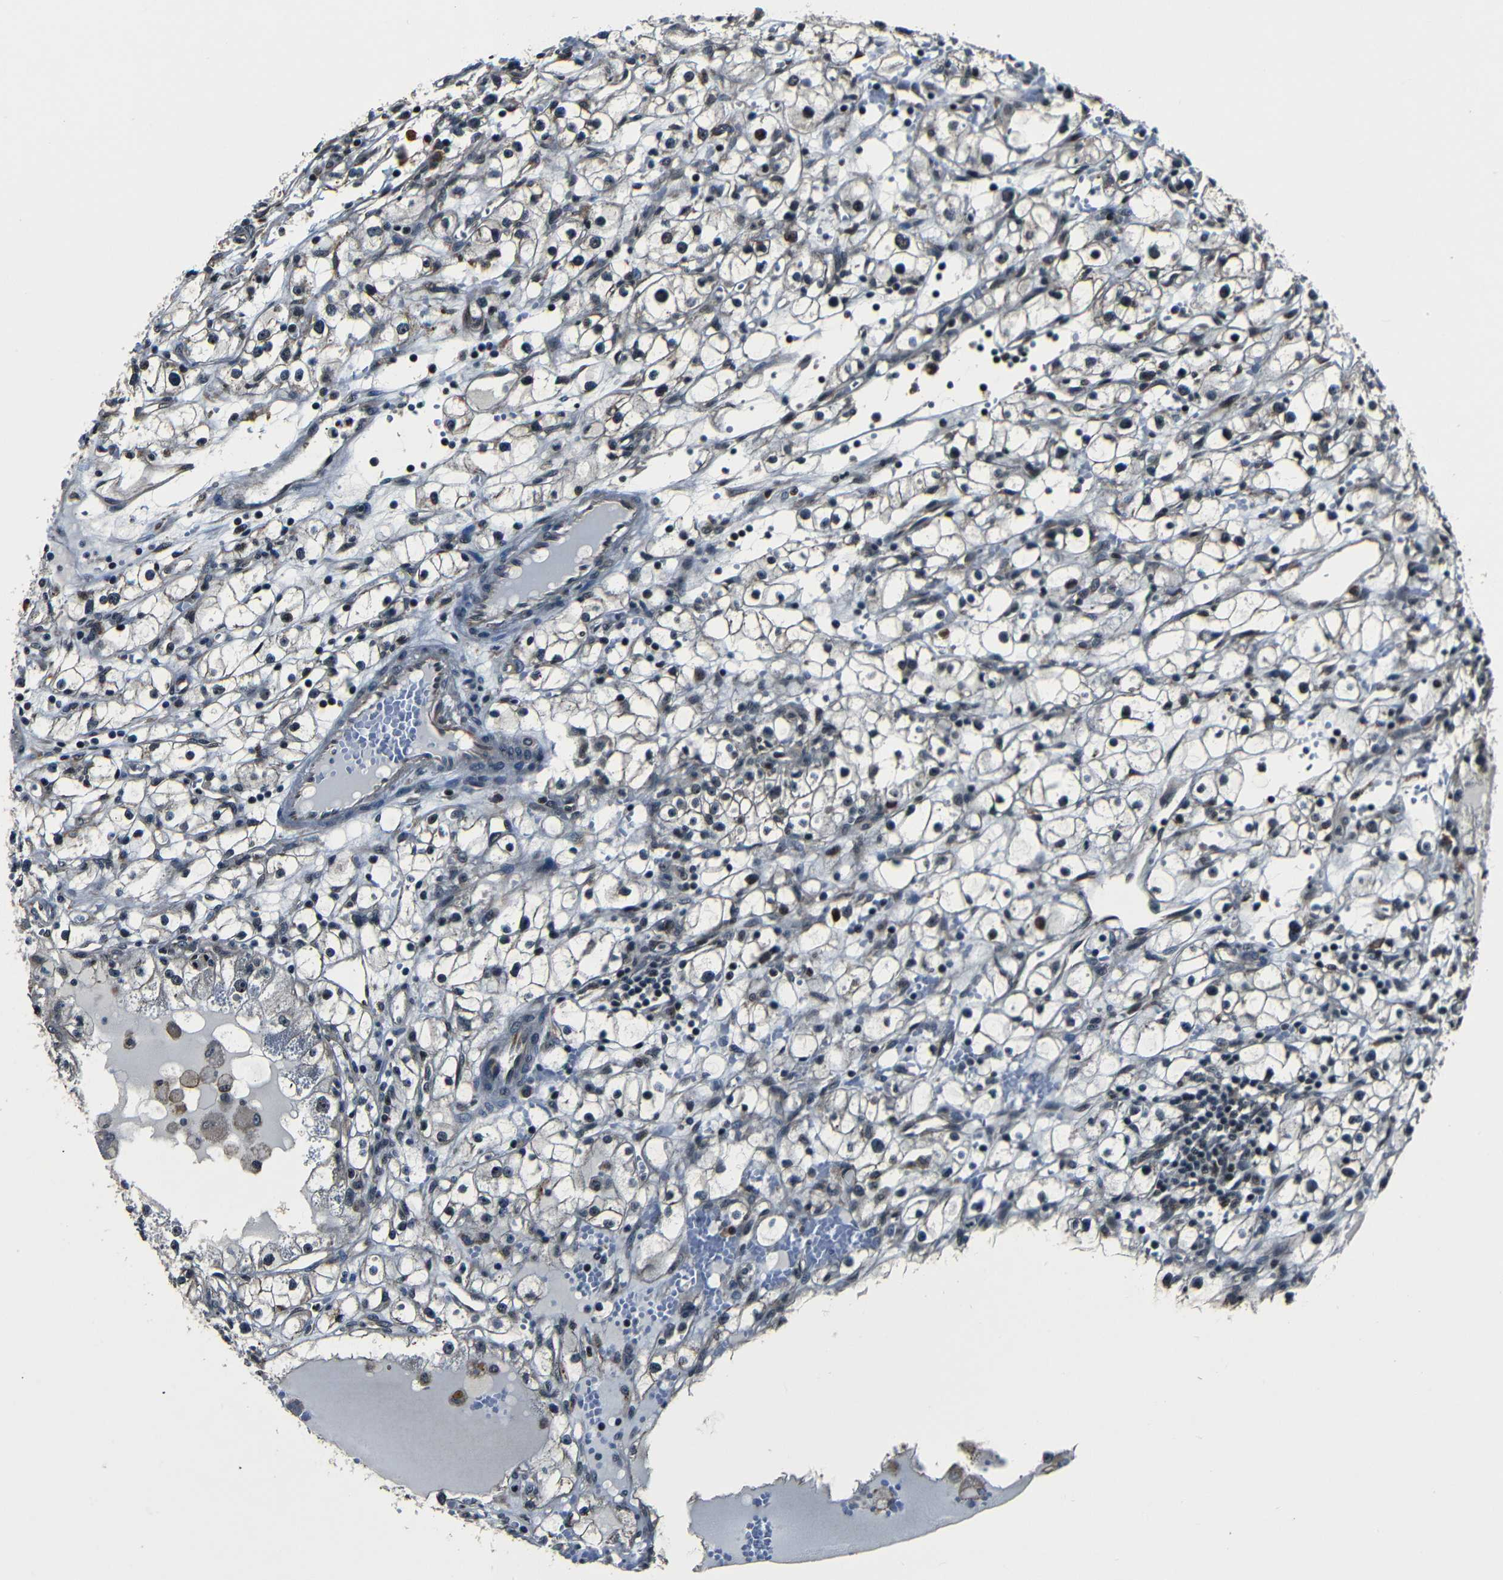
{"staining": {"intensity": "weak", "quantity": "<25%", "location": "nuclear"}, "tissue": "renal cancer", "cell_type": "Tumor cells", "image_type": "cancer", "snomed": [{"axis": "morphology", "description": "Adenocarcinoma, NOS"}, {"axis": "topography", "description": "Kidney"}], "caption": "Renal cancer was stained to show a protein in brown. There is no significant positivity in tumor cells.", "gene": "NCBP3", "patient": {"sex": "male", "age": 56}}